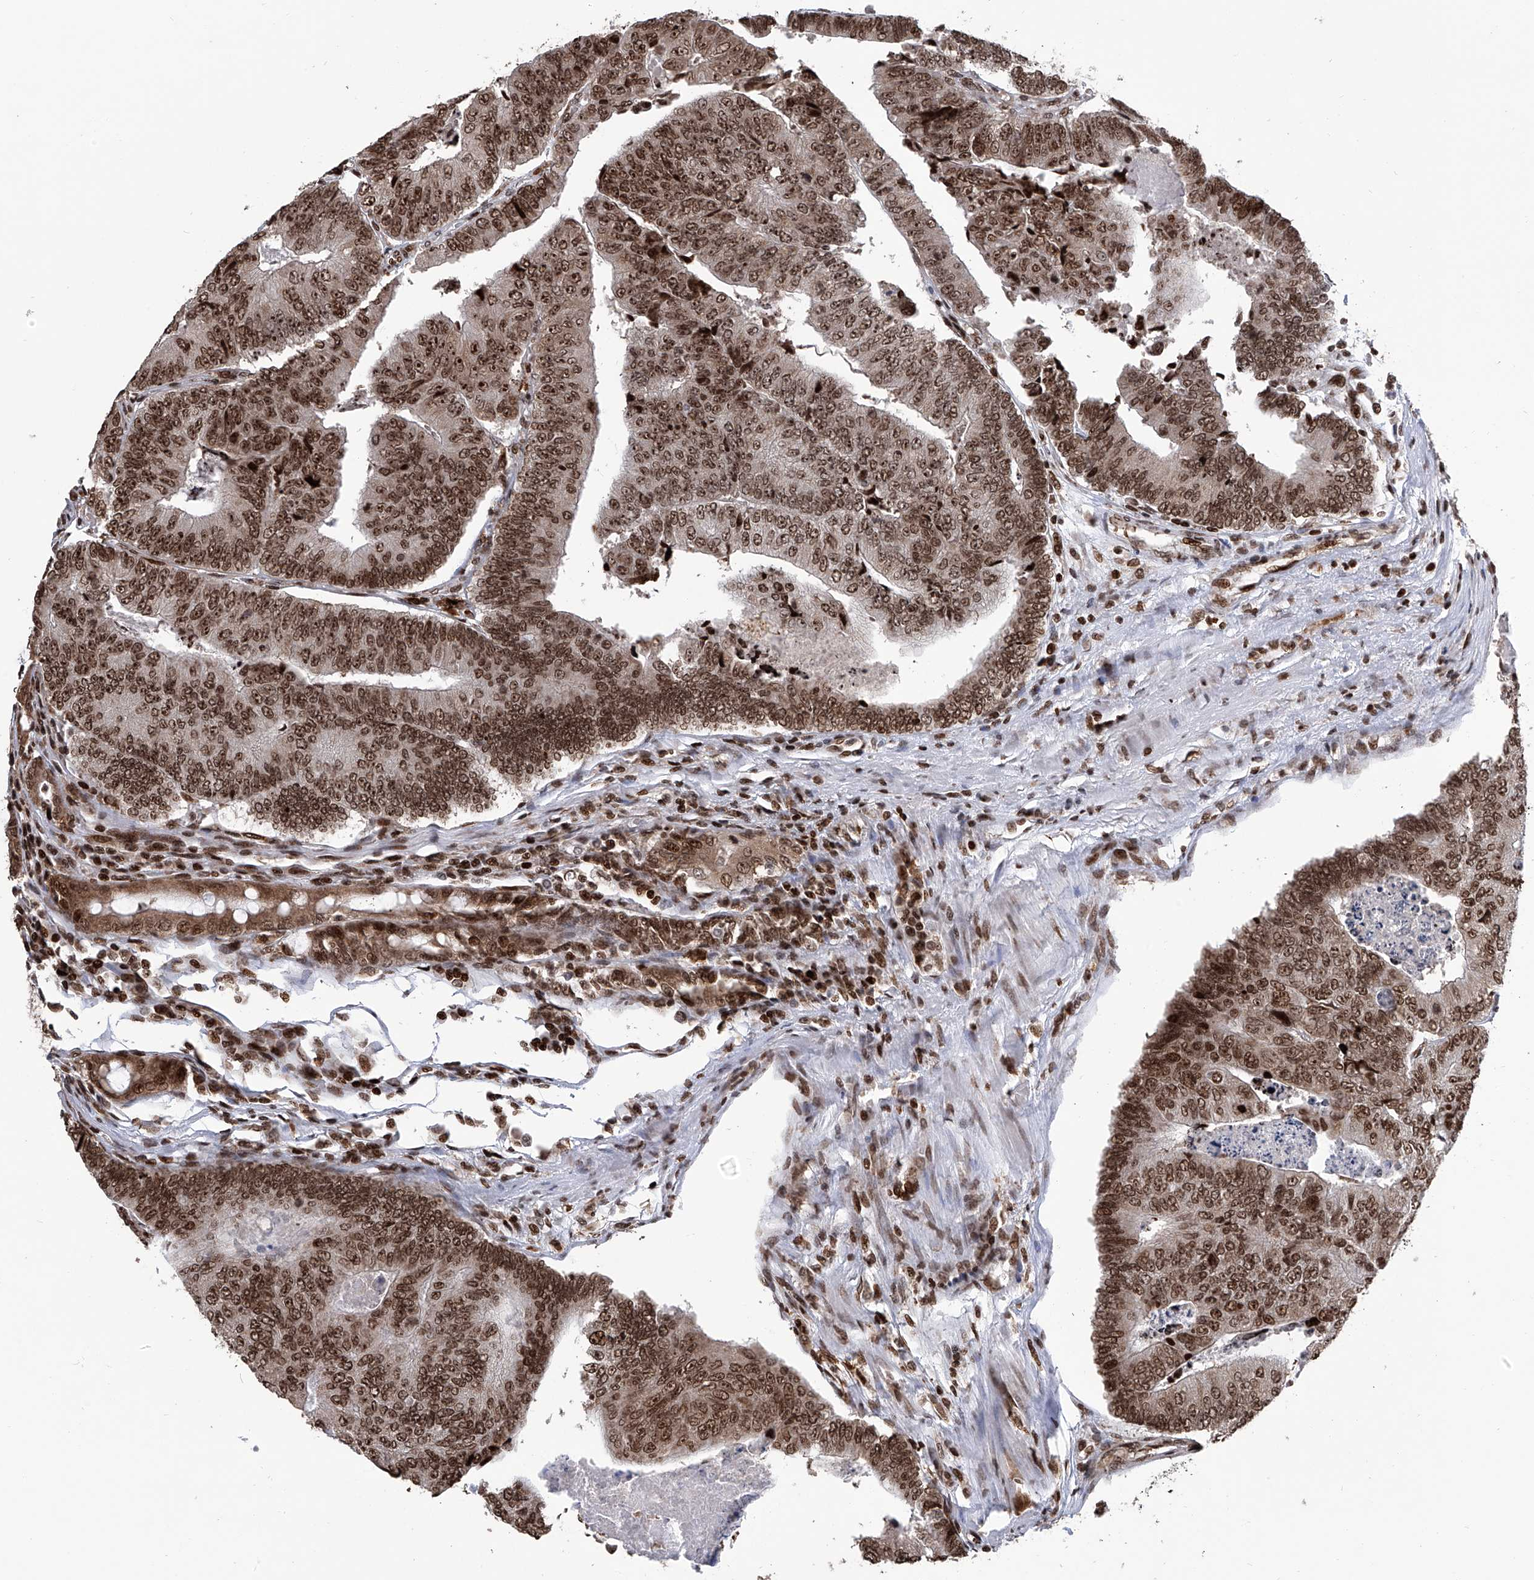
{"staining": {"intensity": "strong", "quantity": ">75%", "location": "nuclear"}, "tissue": "colorectal cancer", "cell_type": "Tumor cells", "image_type": "cancer", "snomed": [{"axis": "morphology", "description": "Adenocarcinoma, NOS"}, {"axis": "topography", "description": "Colon"}], "caption": "There is high levels of strong nuclear expression in tumor cells of colorectal adenocarcinoma, as demonstrated by immunohistochemical staining (brown color).", "gene": "PAK1IP1", "patient": {"sex": "female", "age": 67}}